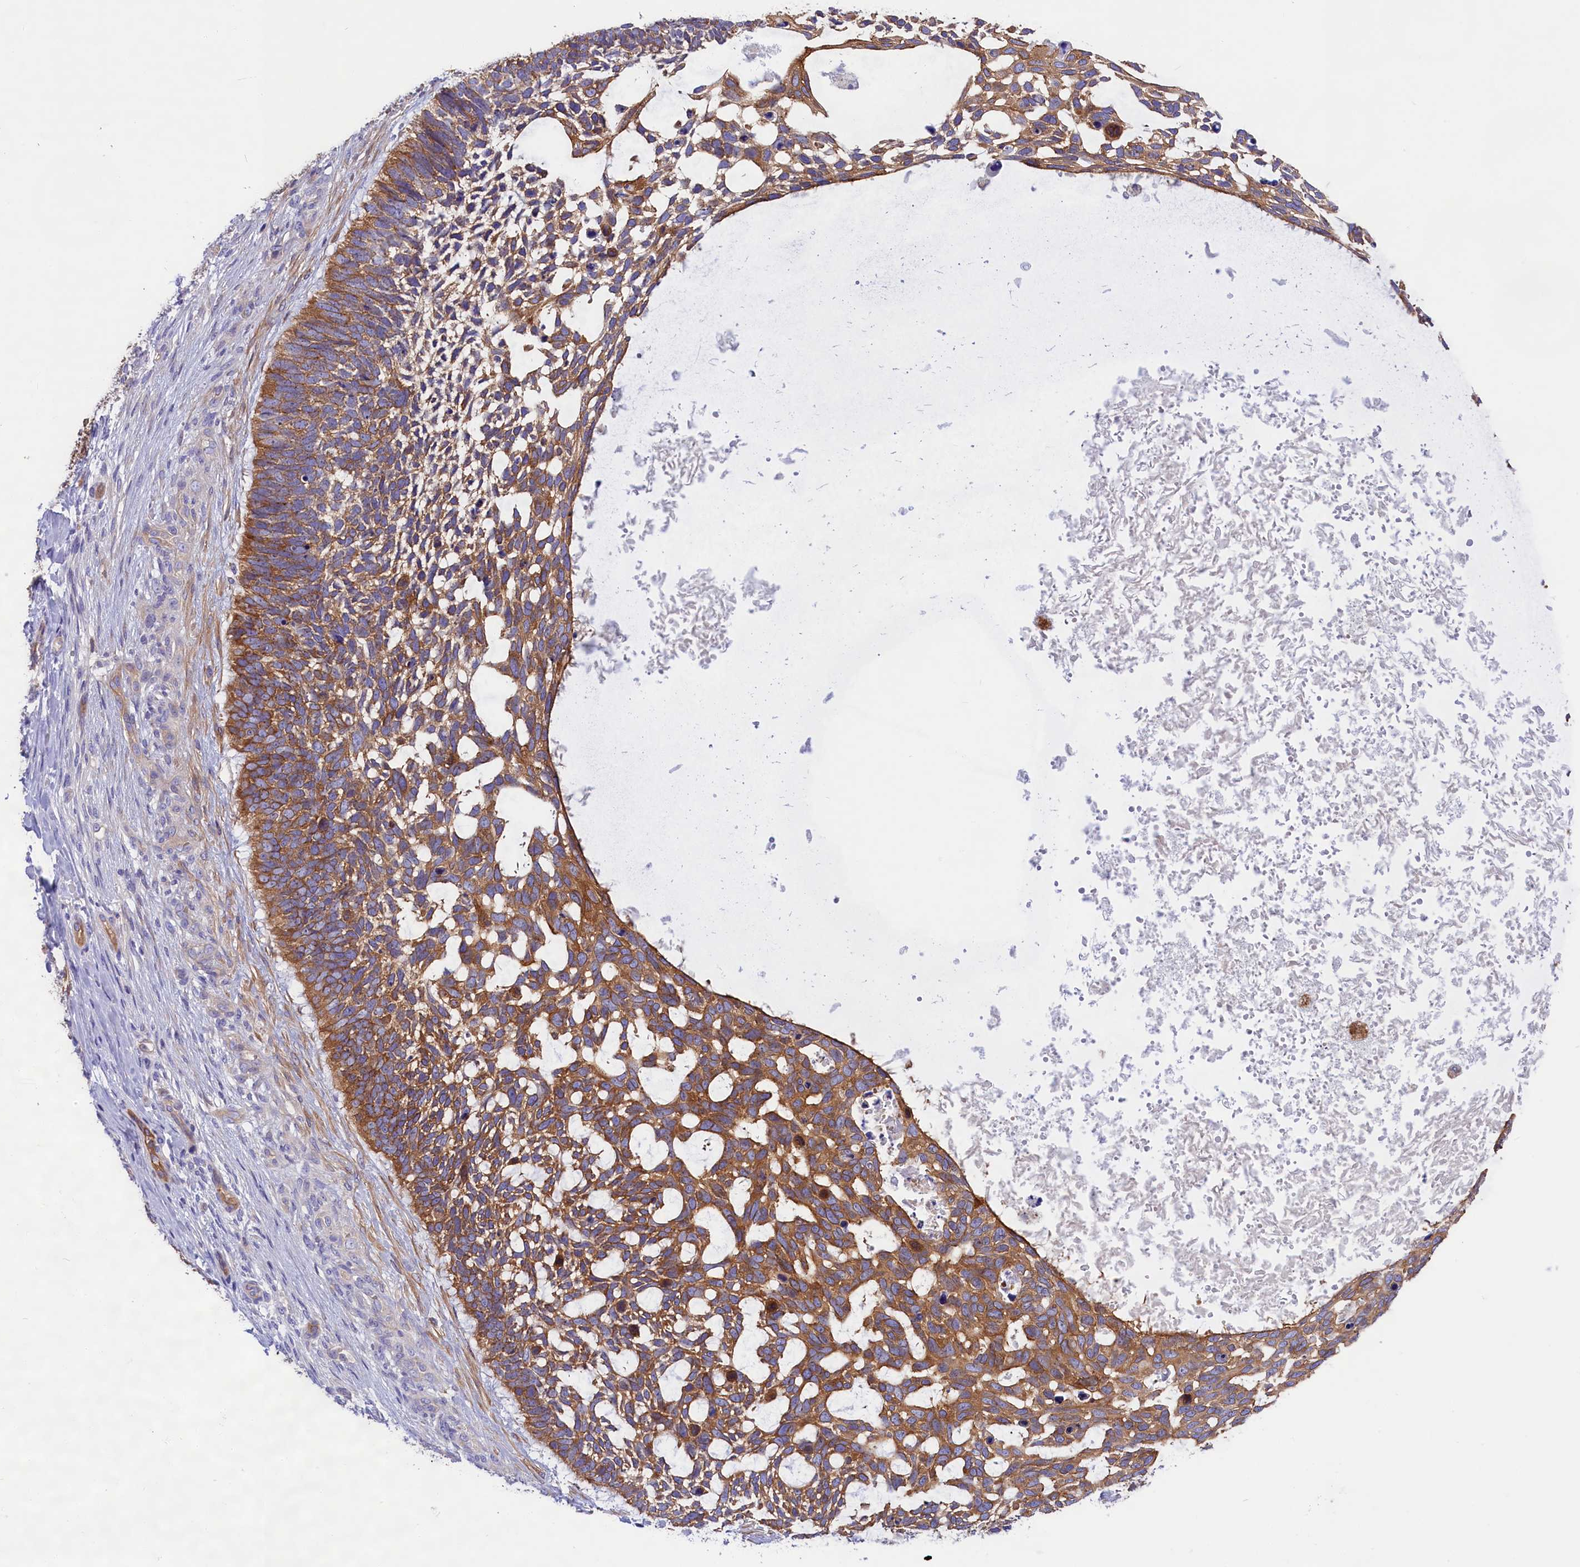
{"staining": {"intensity": "strong", "quantity": ">75%", "location": "cytoplasmic/membranous"}, "tissue": "skin cancer", "cell_type": "Tumor cells", "image_type": "cancer", "snomed": [{"axis": "morphology", "description": "Basal cell carcinoma"}, {"axis": "topography", "description": "Skin"}], "caption": "This is an image of immunohistochemistry staining of basal cell carcinoma (skin), which shows strong positivity in the cytoplasmic/membranous of tumor cells.", "gene": "PPP1R13L", "patient": {"sex": "male", "age": 88}}